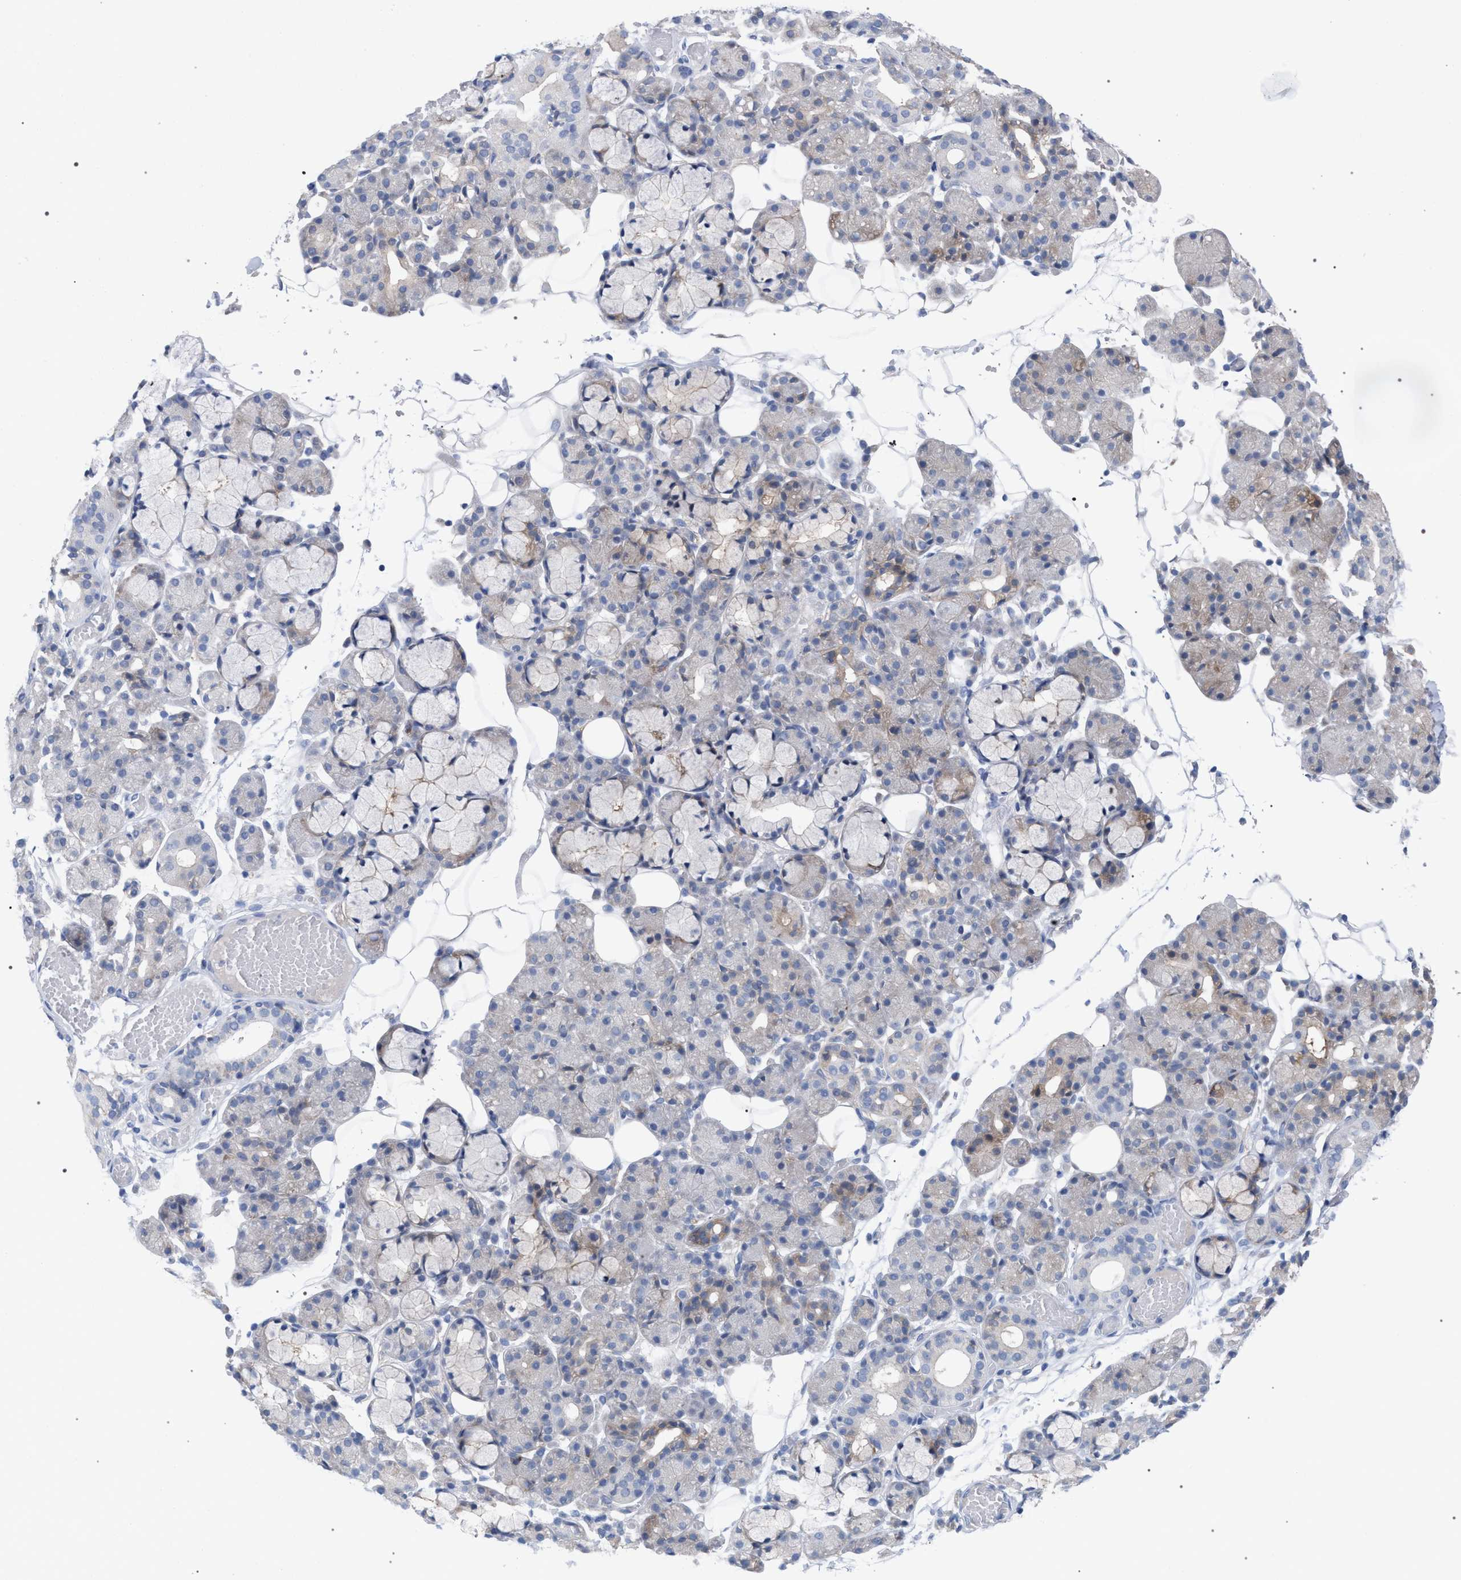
{"staining": {"intensity": "weak", "quantity": "<25%", "location": "cytoplasmic/membranous"}, "tissue": "salivary gland", "cell_type": "Glandular cells", "image_type": "normal", "snomed": [{"axis": "morphology", "description": "Normal tissue, NOS"}, {"axis": "topography", "description": "Salivary gland"}], "caption": "The immunohistochemistry micrograph has no significant positivity in glandular cells of salivary gland. (Brightfield microscopy of DAB (3,3'-diaminobenzidine) immunohistochemistry at high magnification).", "gene": "FHOD3", "patient": {"sex": "male", "age": 63}}